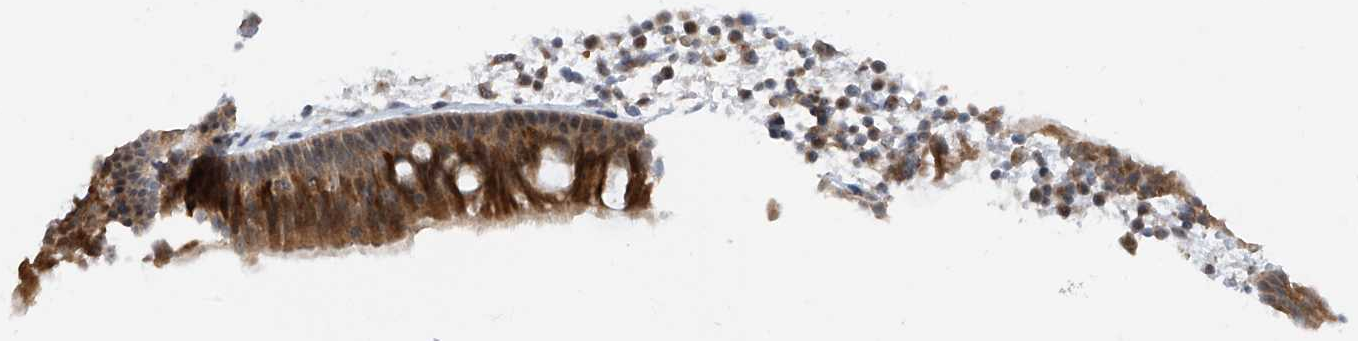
{"staining": {"intensity": "strong", "quantity": ">75%", "location": "cytoplasmic/membranous"}, "tissue": "nasopharynx", "cell_type": "Respiratory epithelial cells", "image_type": "normal", "snomed": [{"axis": "morphology", "description": "Normal tissue, NOS"}, {"axis": "morphology", "description": "Inflammation, NOS"}, {"axis": "morphology", "description": "Malignant melanoma, Metastatic site"}, {"axis": "topography", "description": "Nasopharynx"}], "caption": "This histopathology image shows immunohistochemistry (IHC) staining of normal human nasopharynx, with high strong cytoplasmic/membranous staining in approximately >75% of respiratory epithelial cells.", "gene": "TTC38", "patient": {"sex": "male", "age": 70}}